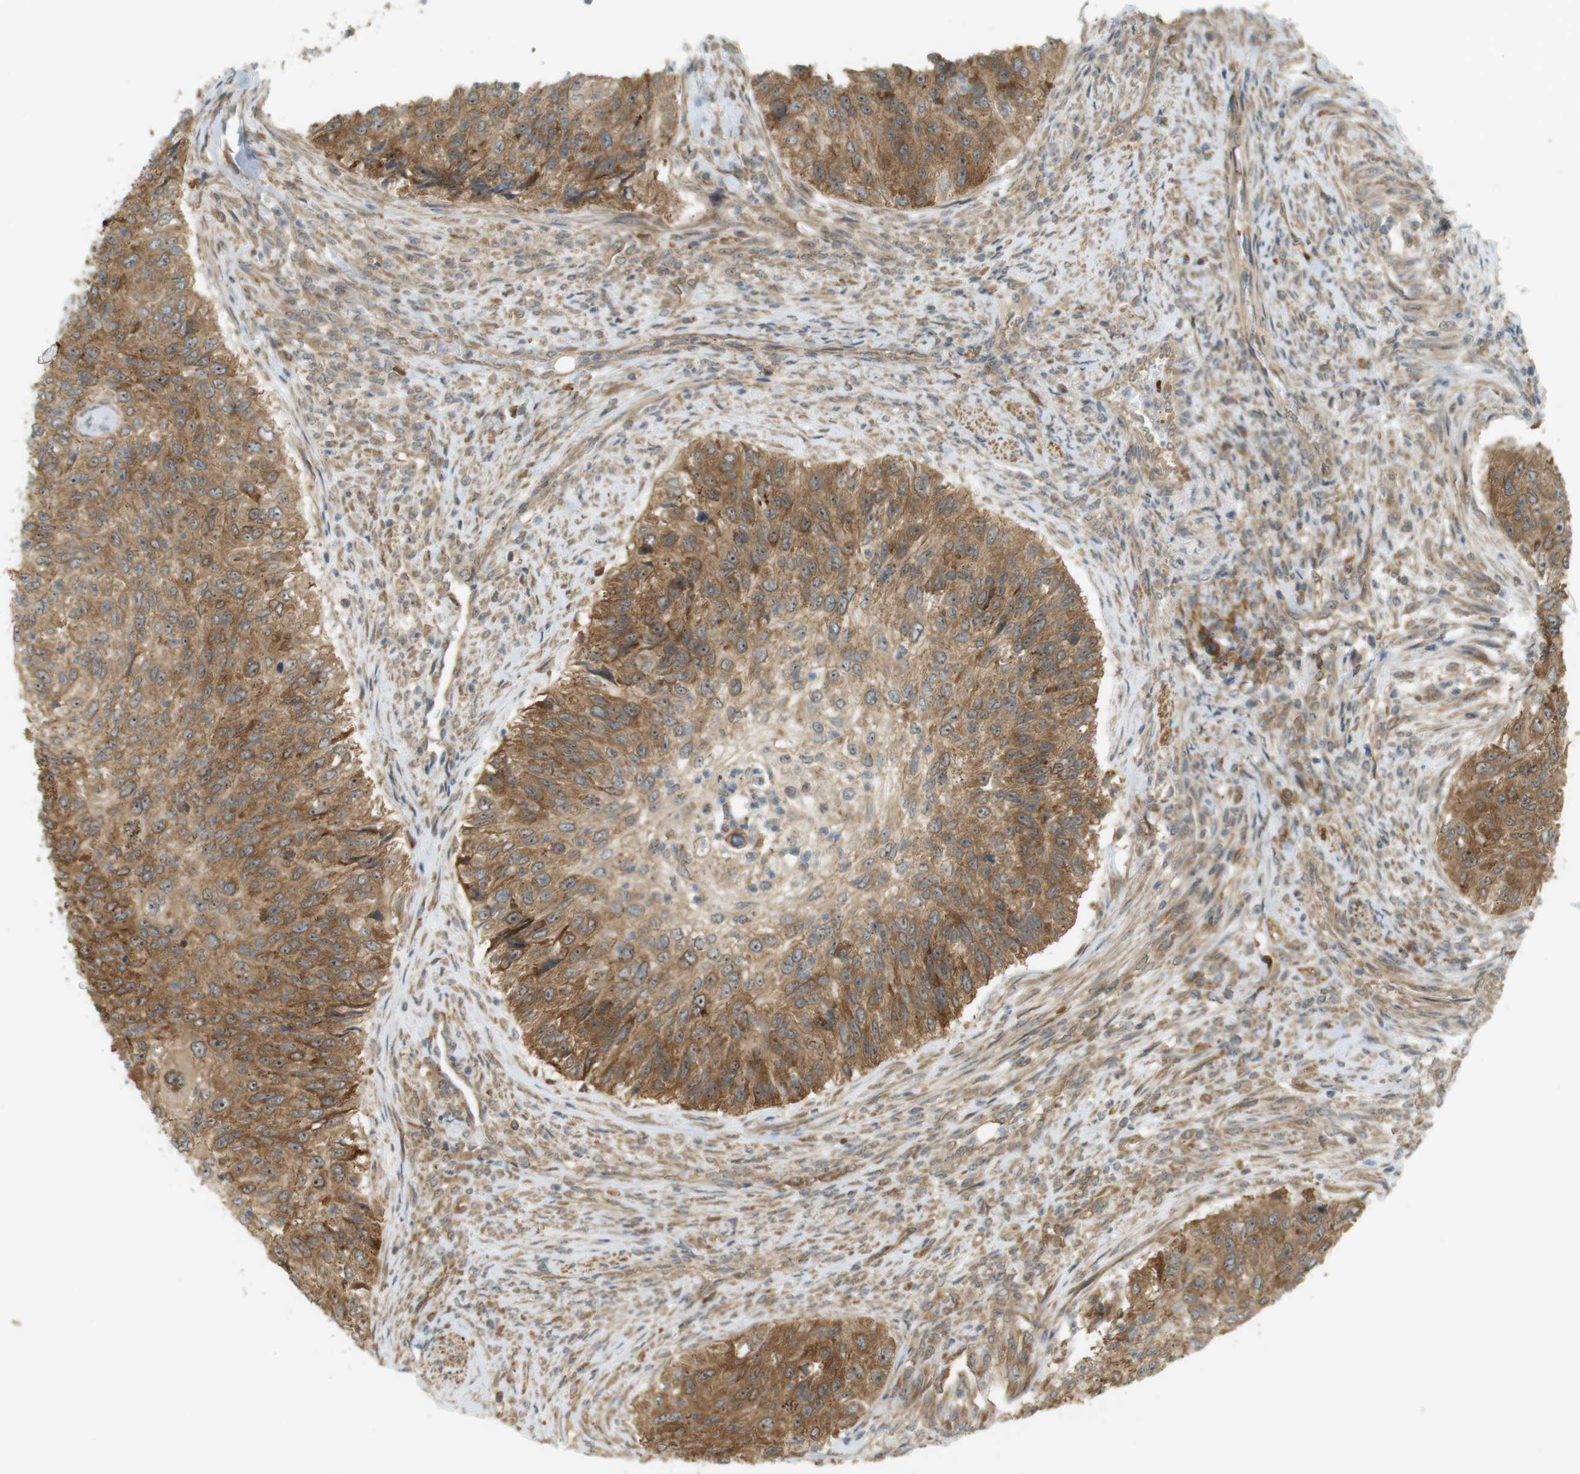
{"staining": {"intensity": "moderate", "quantity": ">75%", "location": "cytoplasmic/membranous,nuclear"}, "tissue": "urothelial cancer", "cell_type": "Tumor cells", "image_type": "cancer", "snomed": [{"axis": "morphology", "description": "Urothelial carcinoma, High grade"}, {"axis": "topography", "description": "Urinary bladder"}], "caption": "There is medium levels of moderate cytoplasmic/membranous and nuclear expression in tumor cells of urothelial cancer, as demonstrated by immunohistochemical staining (brown color).", "gene": "PA2G4", "patient": {"sex": "female", "age": 60}}